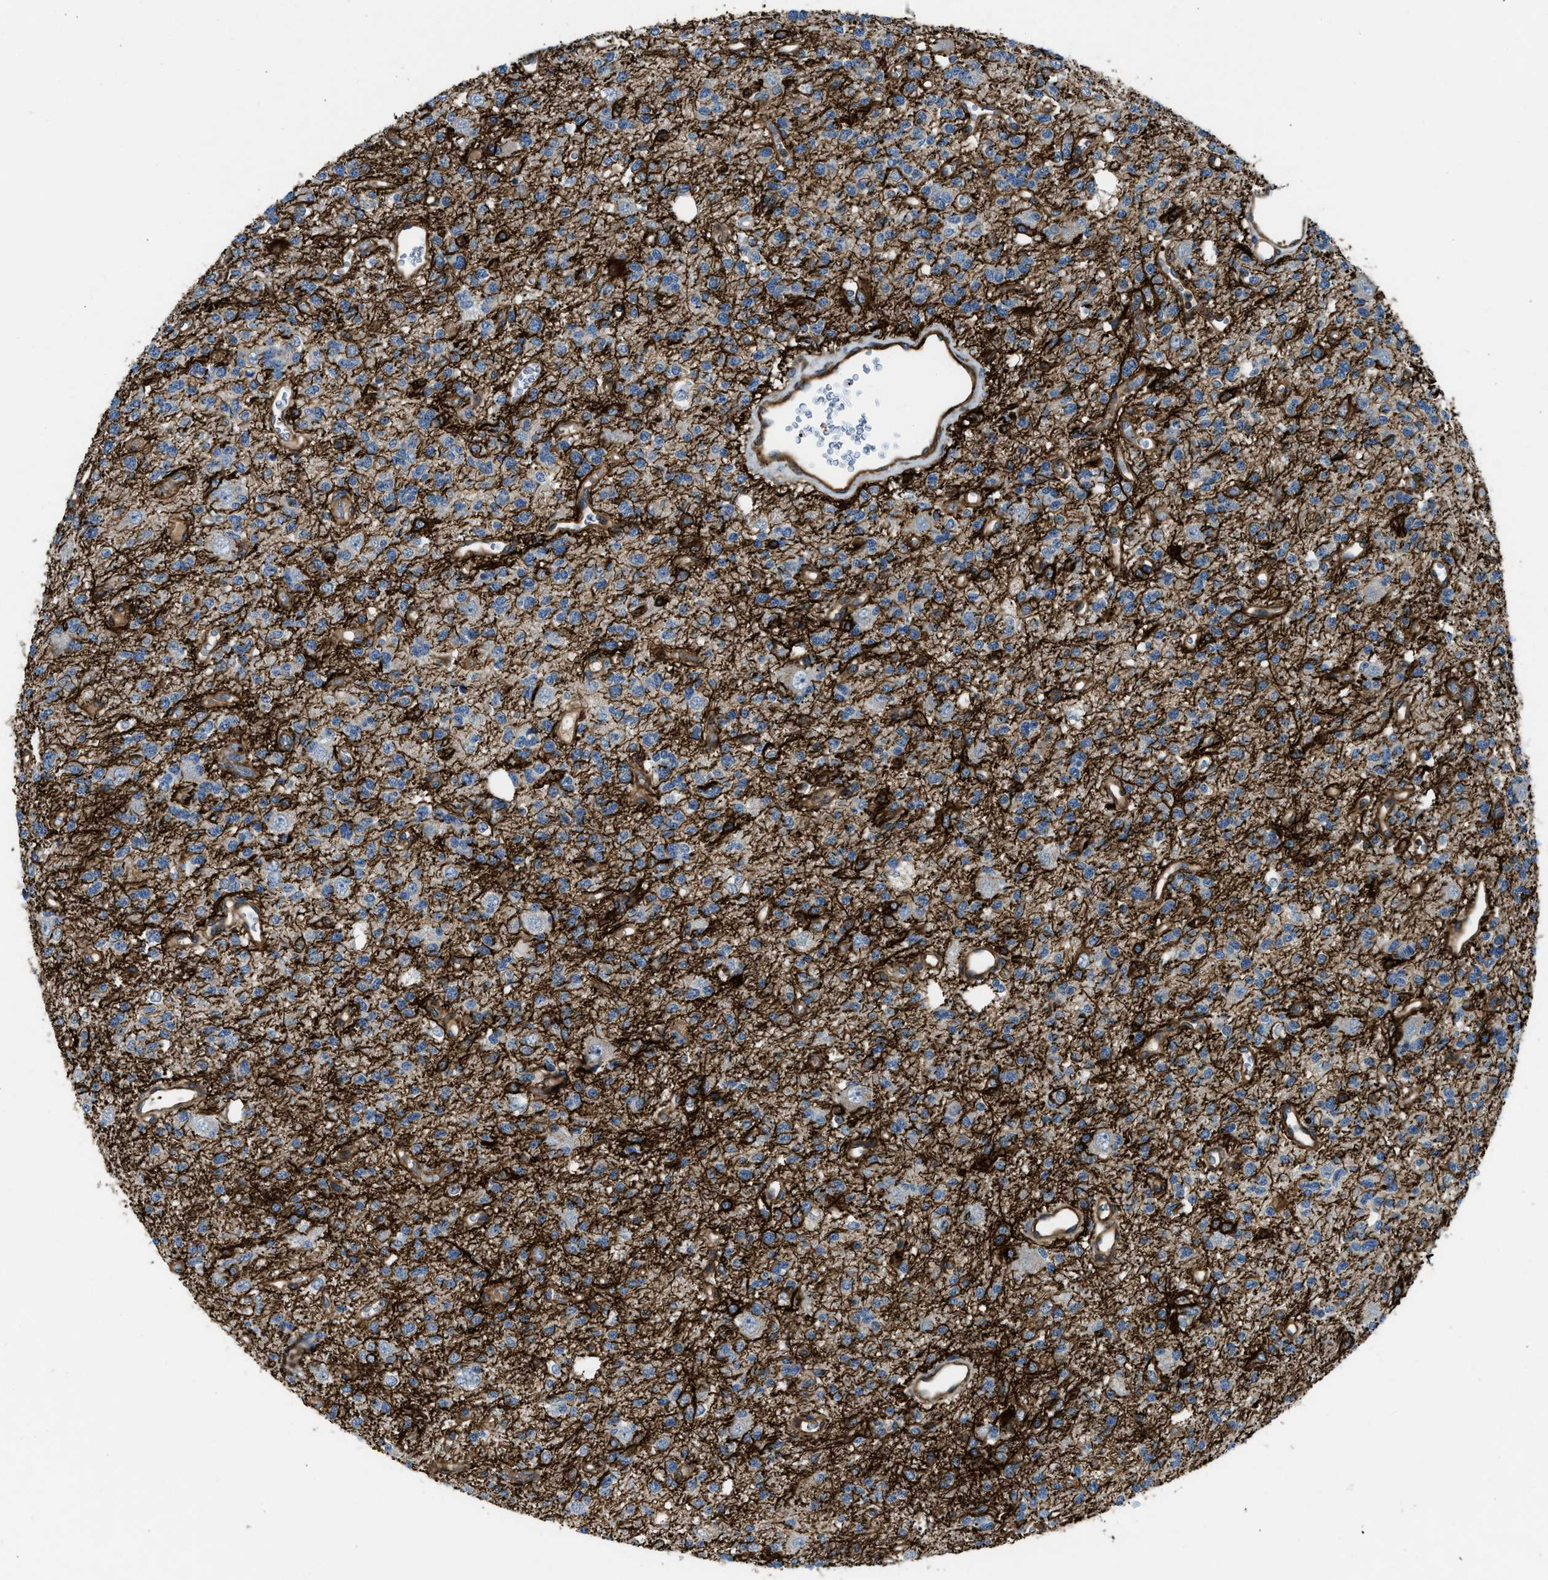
{"staining": {"intensity": "strong", "quantity": "<25%", "location": "cytoplasmic/membranous"}, "tissue": "glioma", "cell_type": "Tumor cells", "image_type": "cancer", "snomed": [{"axis": "morphology", "description": "Glioma, malignant, Low grade"}, {"axis": "topography", "description": "Brain"}], "caption": "Malignant glioma (low-grade) stained with a protein marker displays strong staining in tumor cells.", "gene": "NYNRIN", "patient": {"sex": "male", "age": 38}}